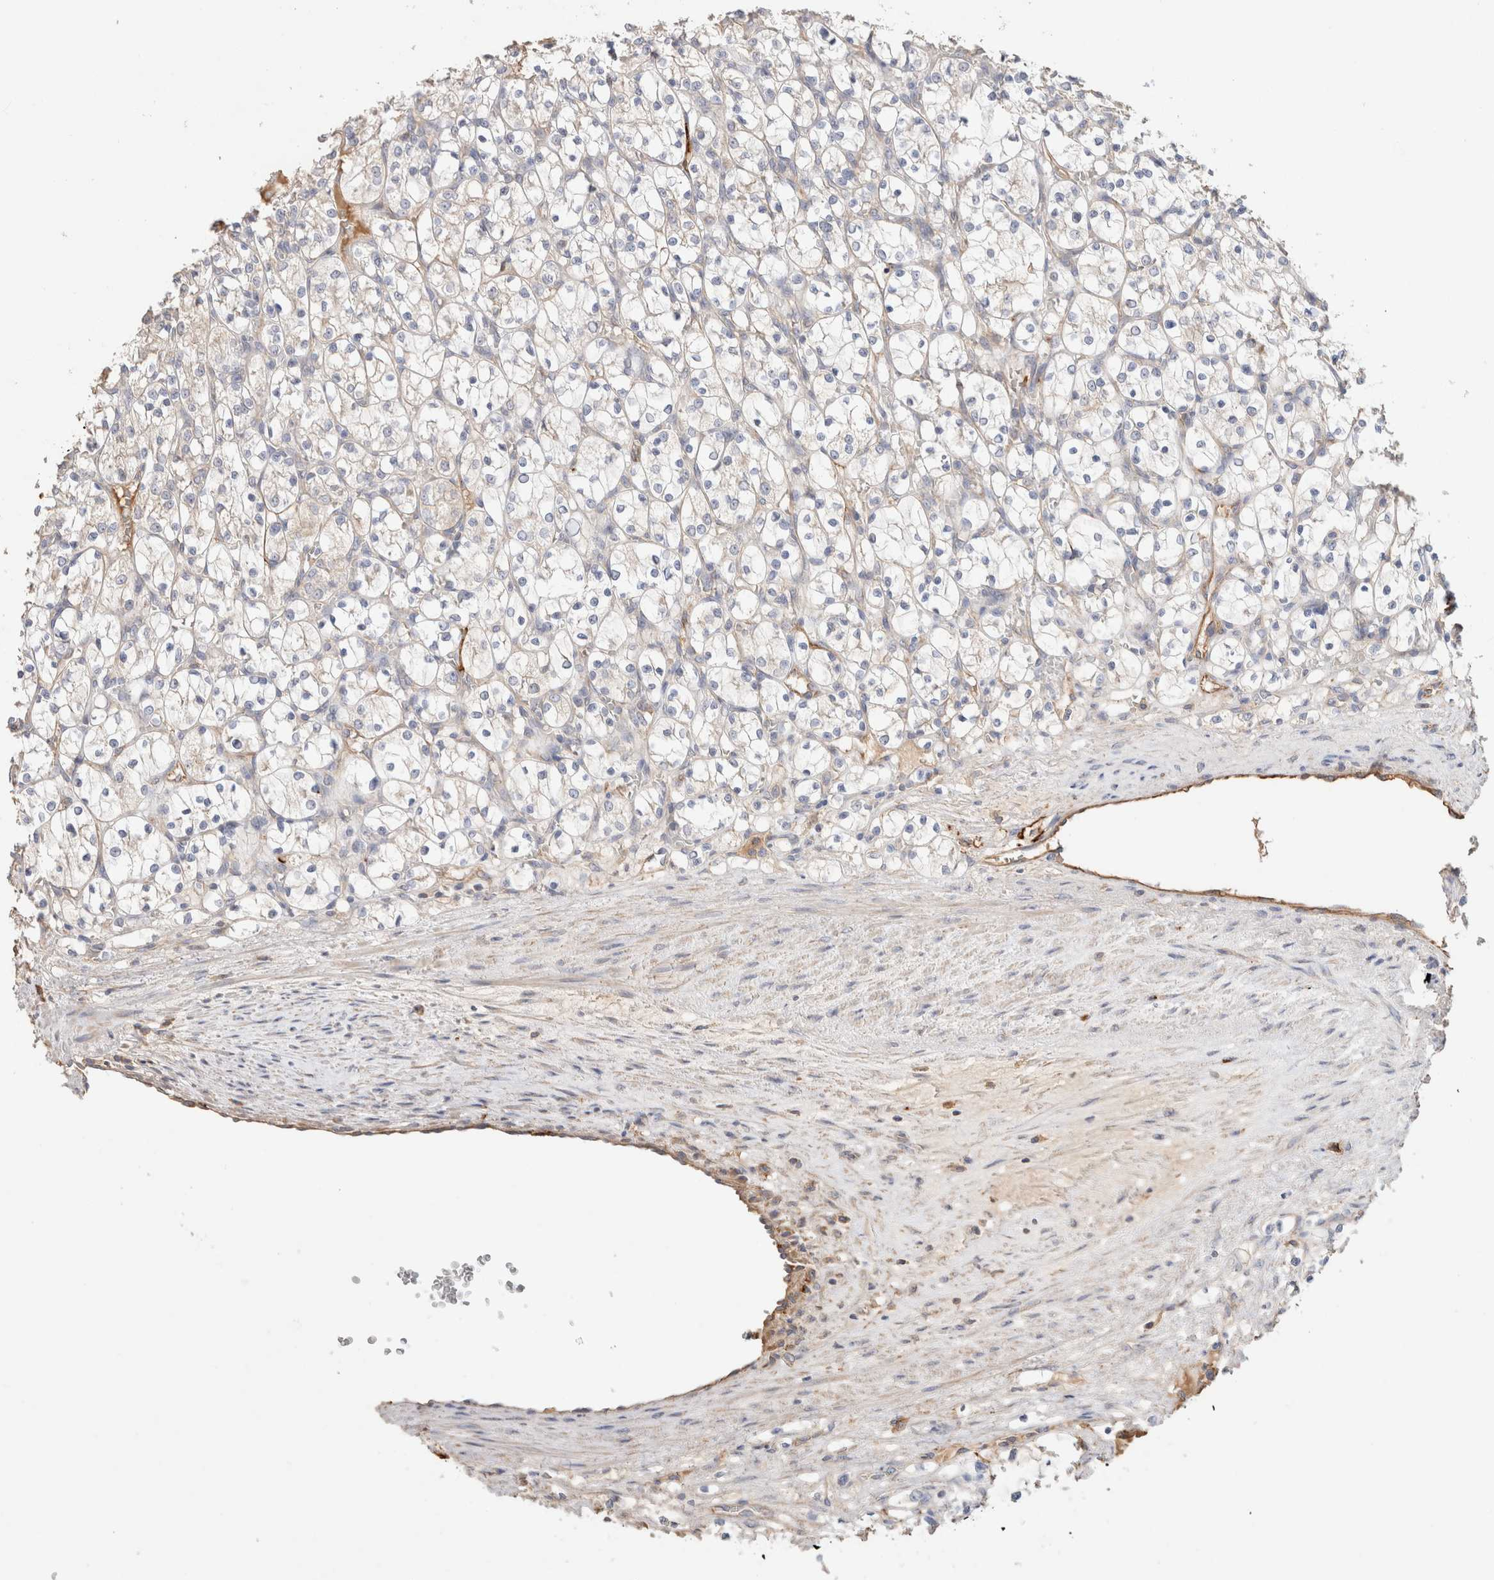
{"staining": {"intensity": "negative", "quantity": "none", "location": "none"}, "tissue": "renal cancer", "cell_type": "Tumor cells", "image_type": "cancer", "snomed": [{"axis": "morphology", "description": "Adenocarcinoma, NOS"}, {"axis": "topography", "description": "Kidney"}], "caption": "A high-resolution image shows IHC staining of renal cancer, which reveals no significant positivity in tumor cells.", "gene": "PROS1", "patient": {"sex": "female", "age": 69}}